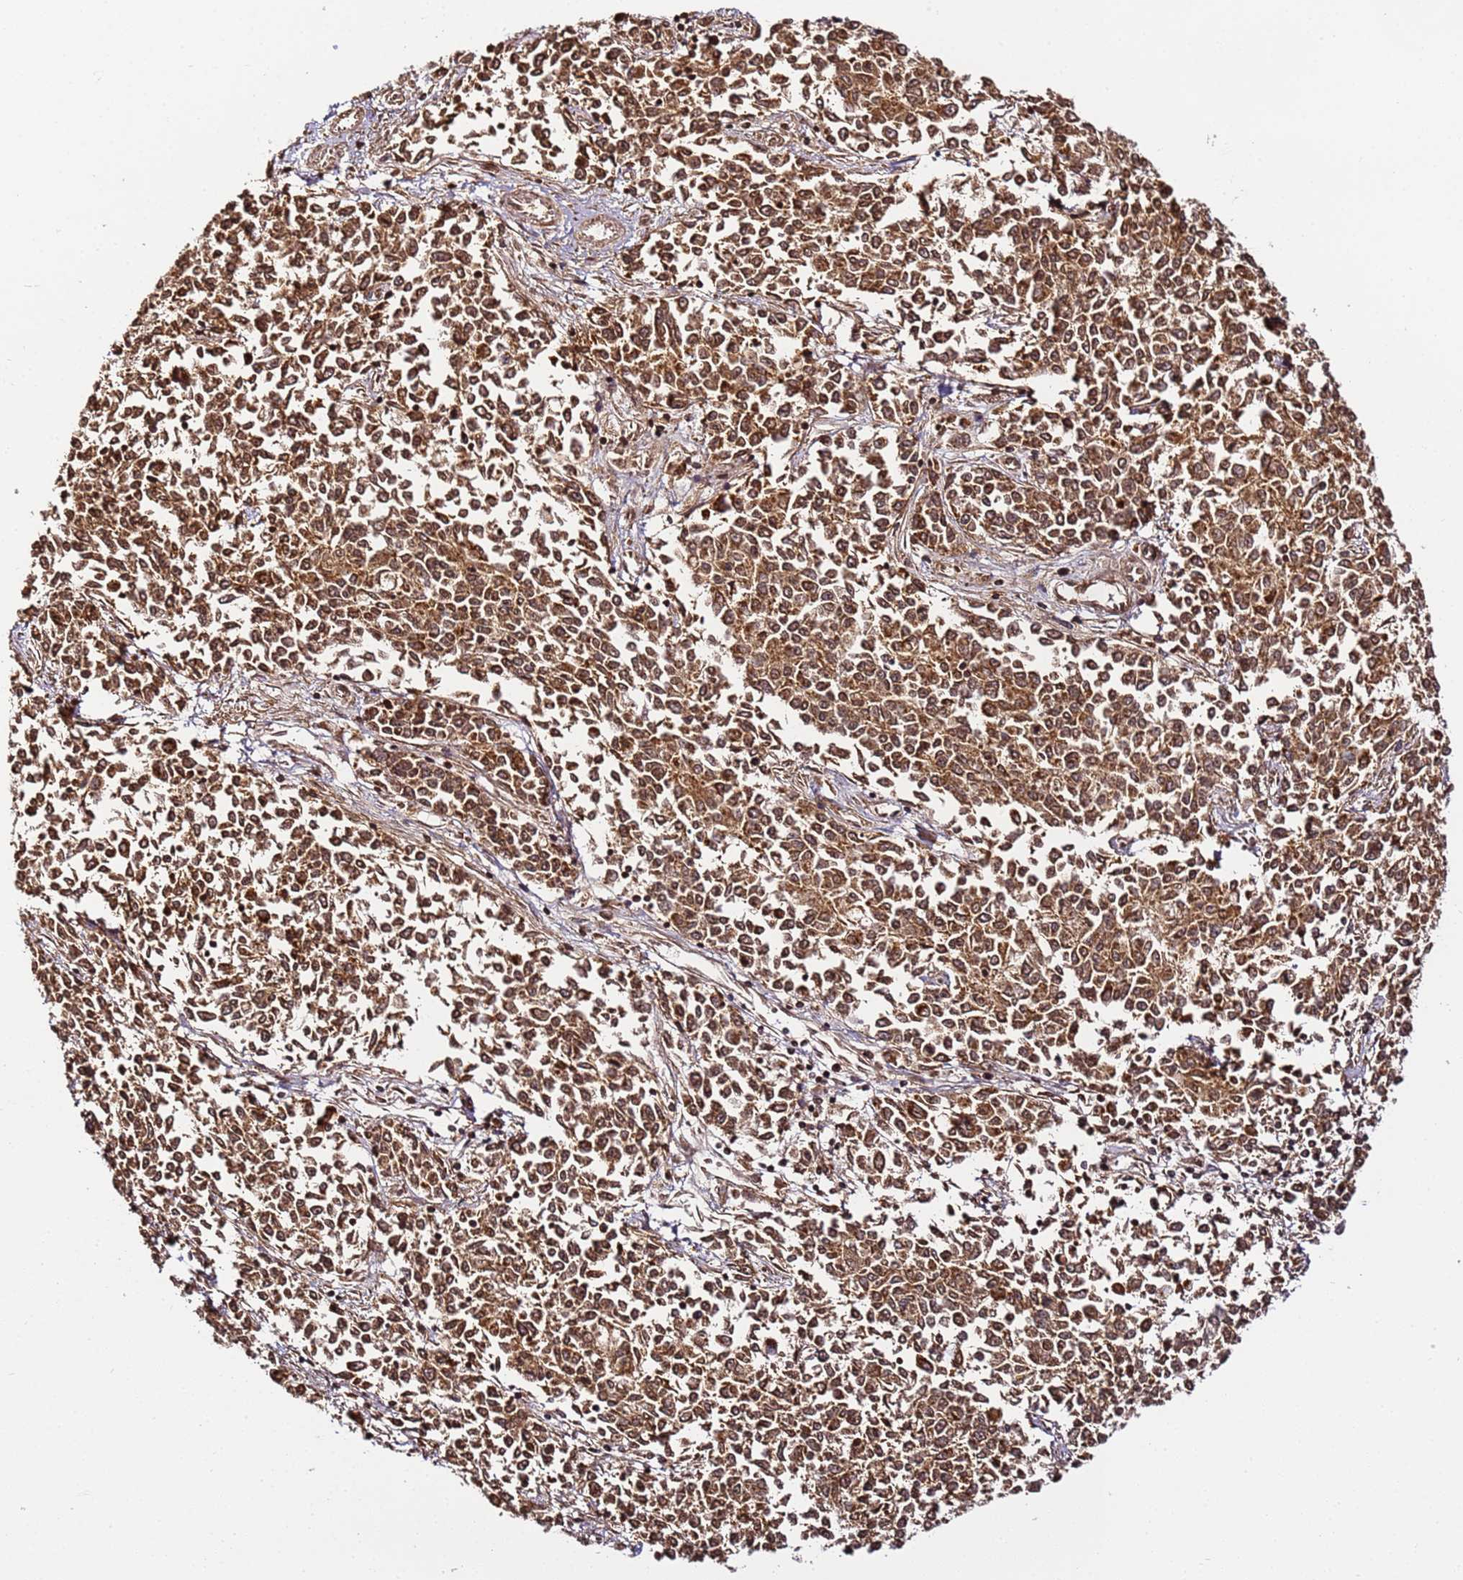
{"staining": {"intensity": "strong", "quantity": ">75%", "location": "cytoplasmic/membranous"}, "tissue": "endometrial cancer", "cell_type": "Tumor cells", "image_type": "cancer", "snomed": [{"axis": "morphology", "description": "Adenocarcinoma, NOS"}, {"axis": "topography", "description": "Endometrium"}], "caption": "Strong cytoplasmic/membranous positivity is present in about >75% of tumor cells in endometrial adenocarcinoma.", "gene": "HSPE1", "patient": {"sex": "female", "age": 50}}